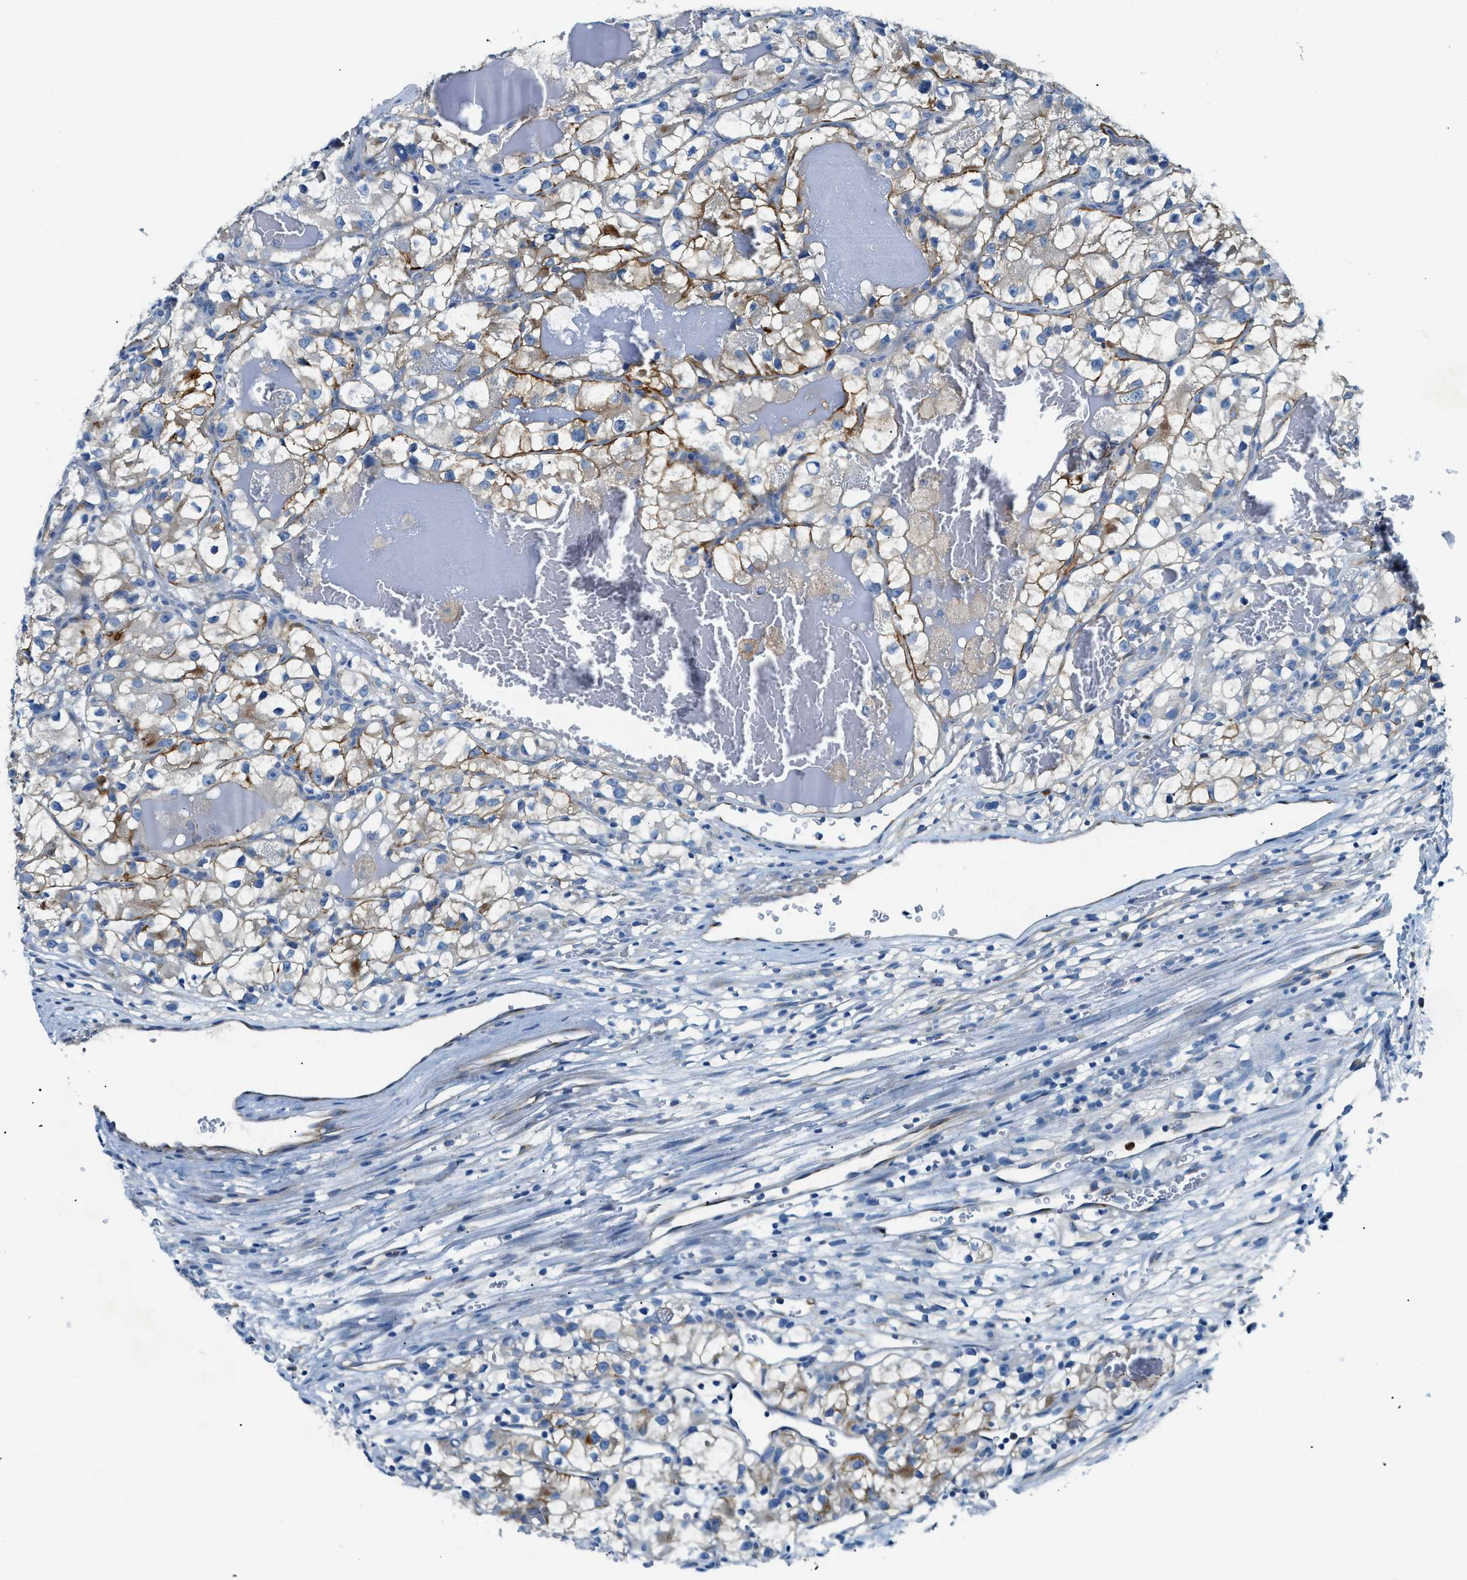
{"staining": {"intensity": "strong", "quantity": "<25%", "location": "cytoplasmic/membranous"}, "tissue": "renal cancer", "cell_type": "Tumor cells", "image_type": "cancer", "snomed": [{"axis": "morphology", "description": "Adenocarcinoma, NOS"}, {"axis": "topography", "description": "Kidney"}], "caption": "Tumor cells show medium levels of strong cytoplasmic/membranous staining in approximately <25% of cells in human renal cancer.", "gene": "ZDHHC13", "patient": {"sex": "female", "age": 57}}